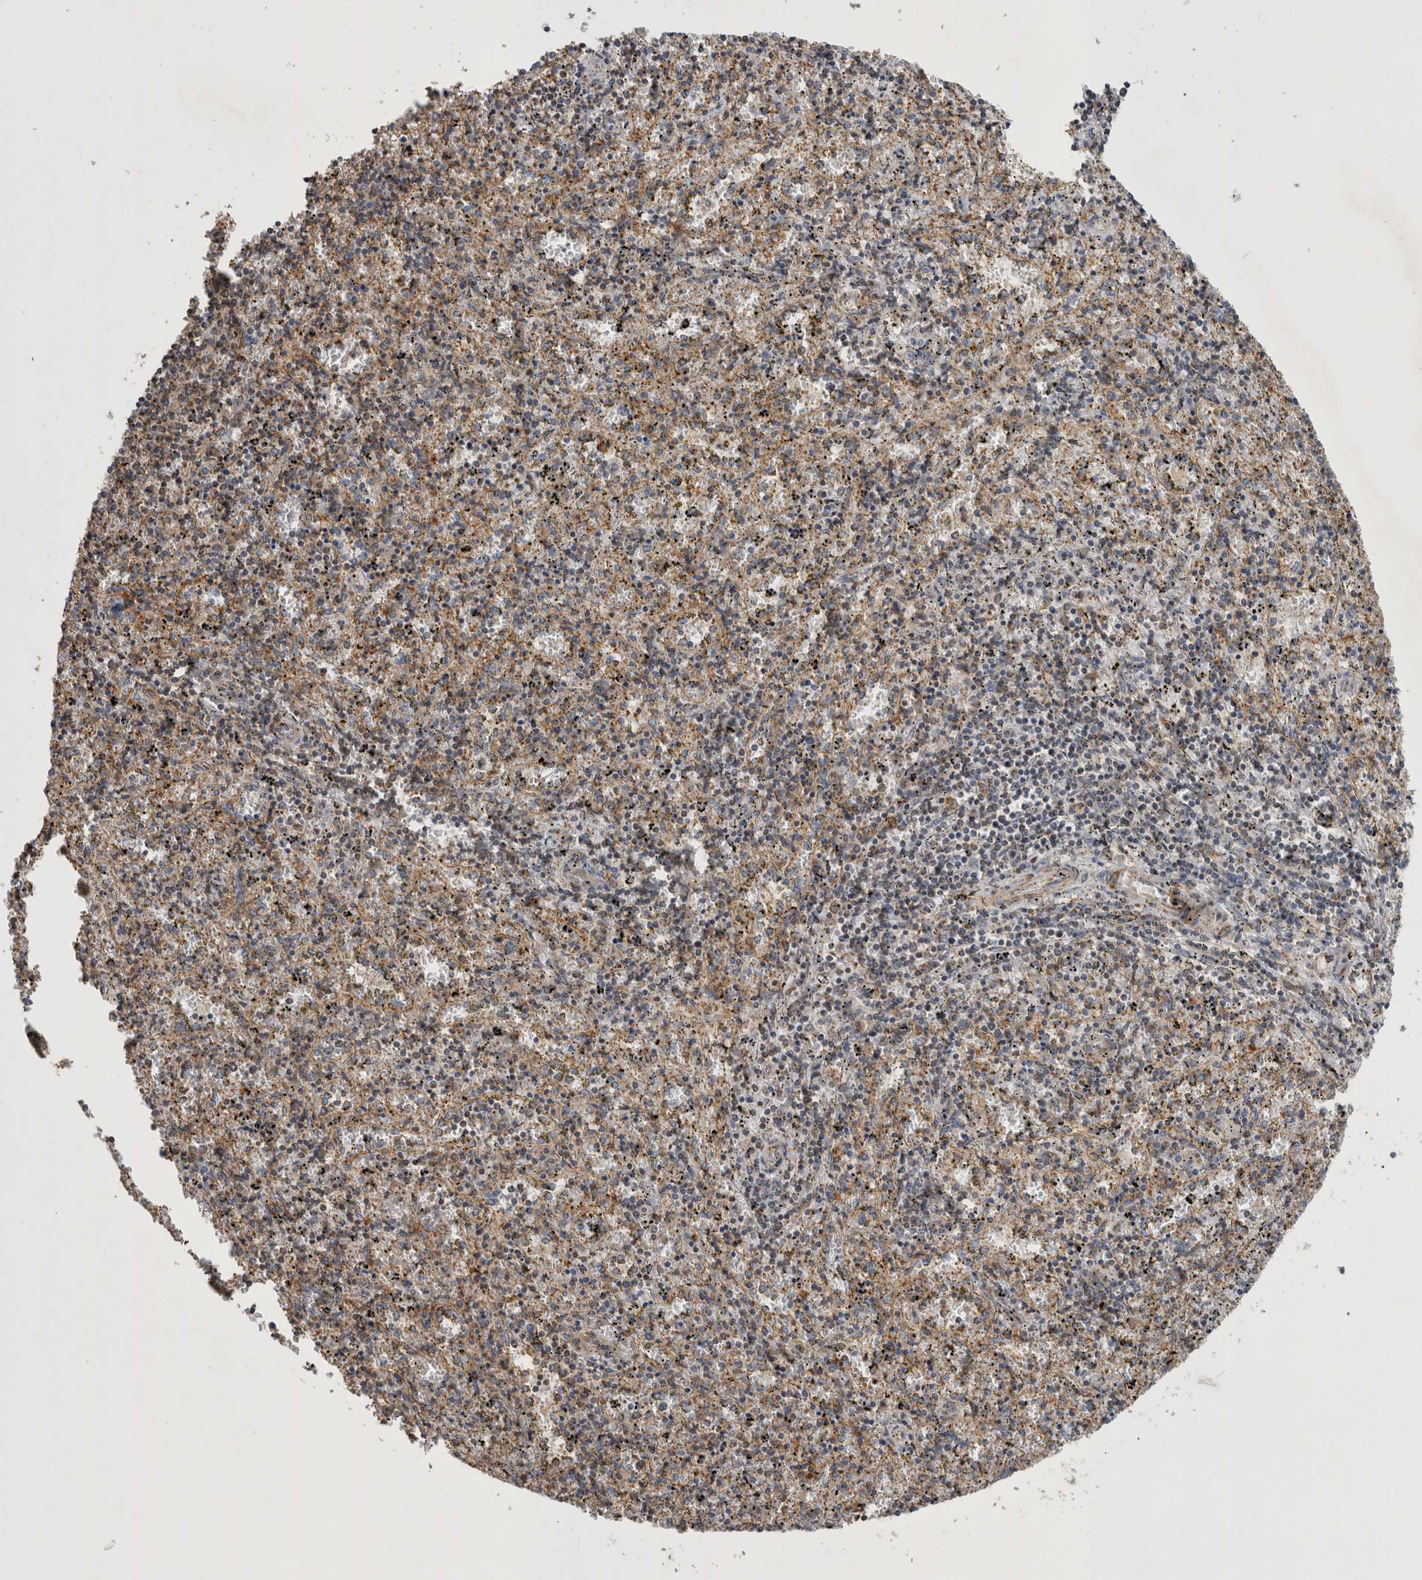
{"staining": {"intensity": "weak", "quantity": "25%-75%", "location": "cytoplasmic/membranous"}, "tissue": "spleen", "cell_type": "Cells in red pulp", "image_type": "normal", "snomed": [{"axis": "morphology", "description": "Normal tissue, NOS"}, {"axis": "topography", "description": "Spleen"}], "caption": "An IHC photomicrograph of normal tissue is shown. Protein staining in brown highlights weak cytoplasmic/membranous positivity in spleen within cells in red pulp.", "gene": "SFXN2", "patient": {"sex": "male", "age": 11}}